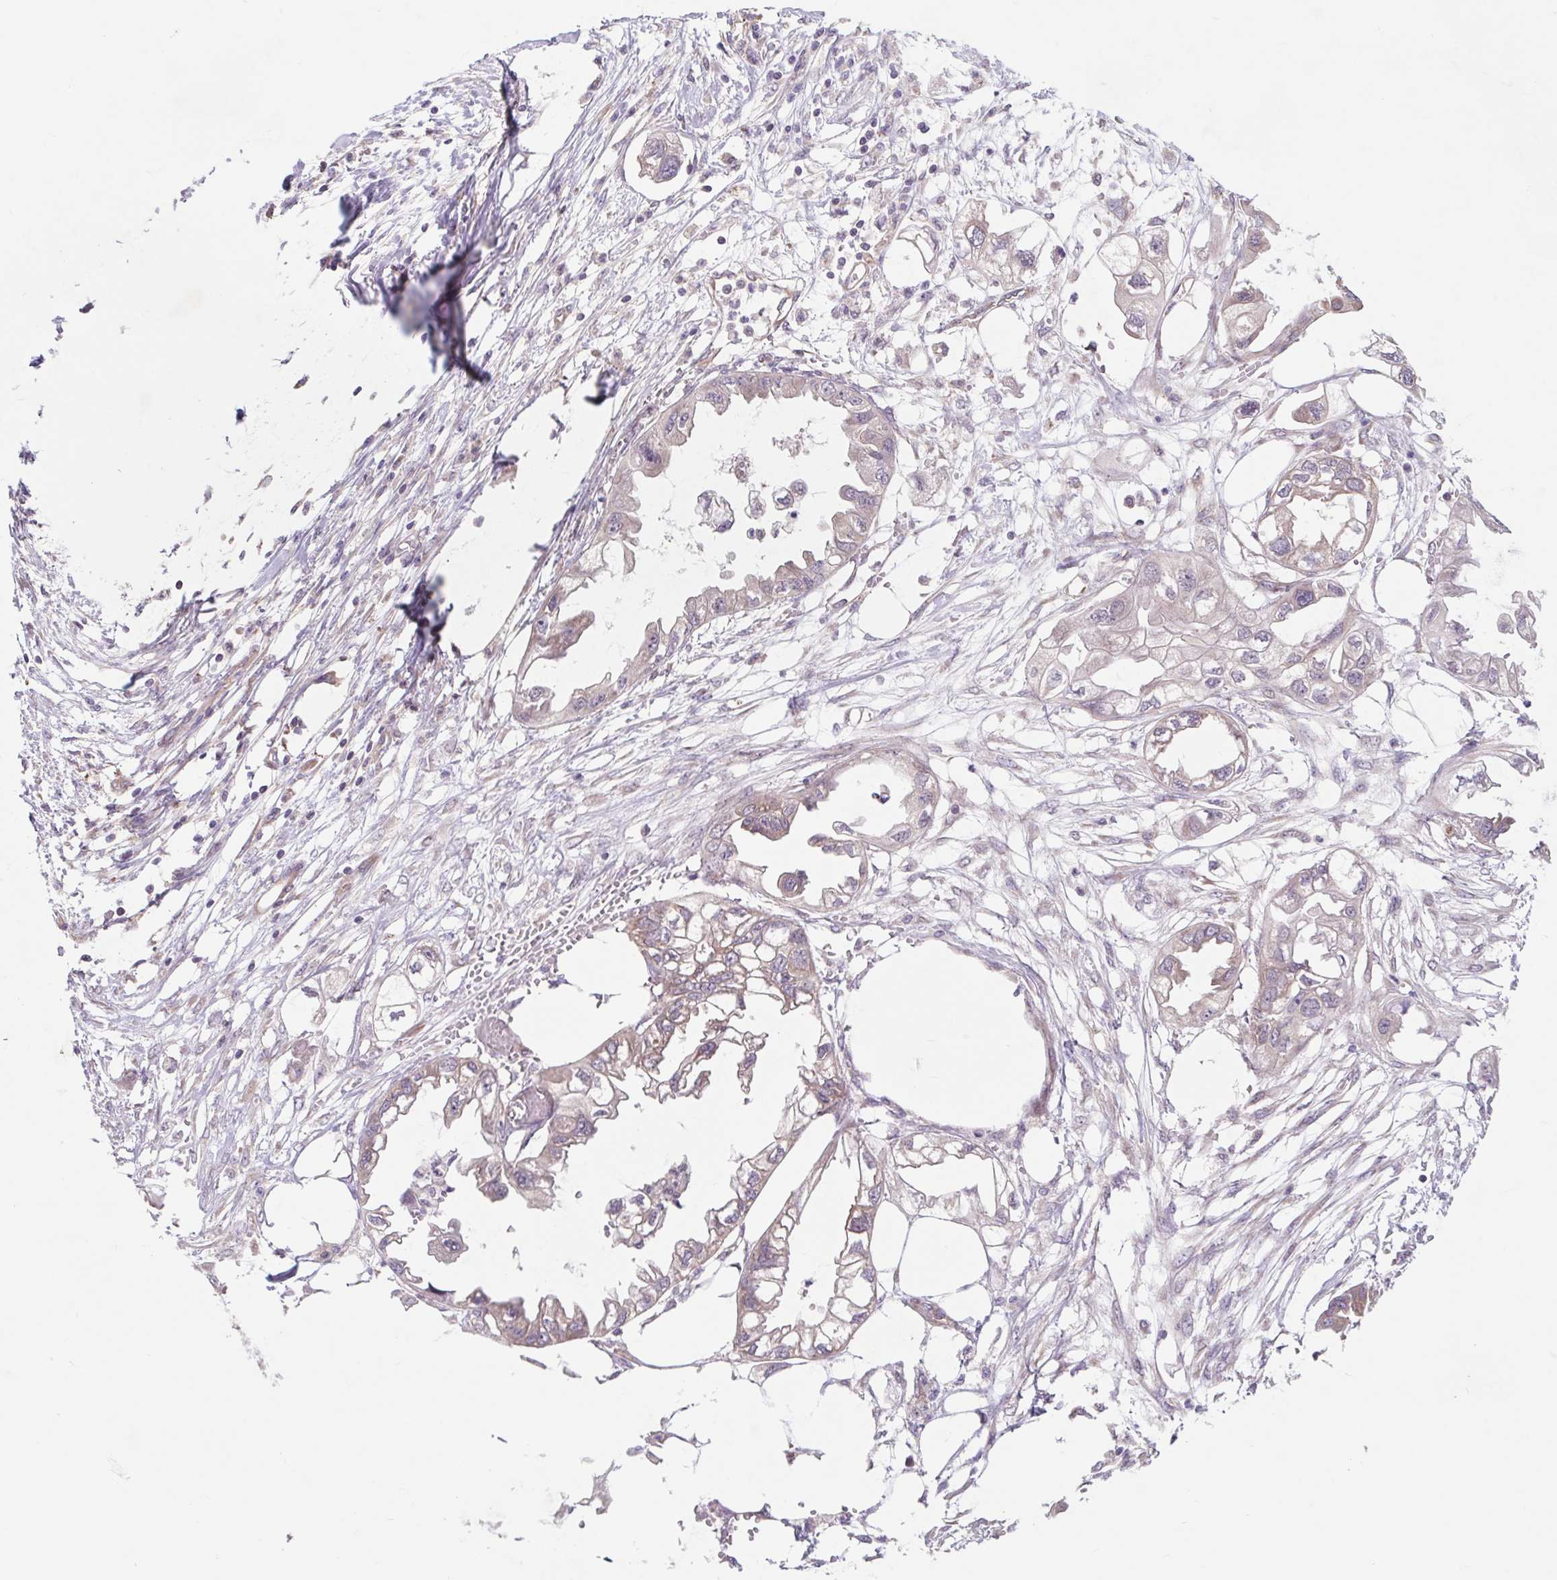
{"staining": {"intensity": "weak", "quantity": "<25%", "location": "cytoplasmic/membranous"}, "tissue": "endometrial cancer", "cell_type": "Tumor cells", "image_type": "cancer", "snomed": [{"axis": "morphology", "description": "Adenocarcinoma, NOS"}, {"axis": "morphology", "description": "Adenocarcinoma, metastatic, NOS"}, {"axis": "topography", "description": "Adipose tissue"}, {"axis": "topography", "description": "Endometrium"}], "caption": "A high-resolution histopathology image shows IHC staining of endometrial adenocarcinoma, which displays no significant staining in tumor cells. The staining is performed using DAB brown chromogen with nuclei counter-stained in using hematoxylin.", "gene": "HFE", "patient": {"sex": "female", "age": 67}}